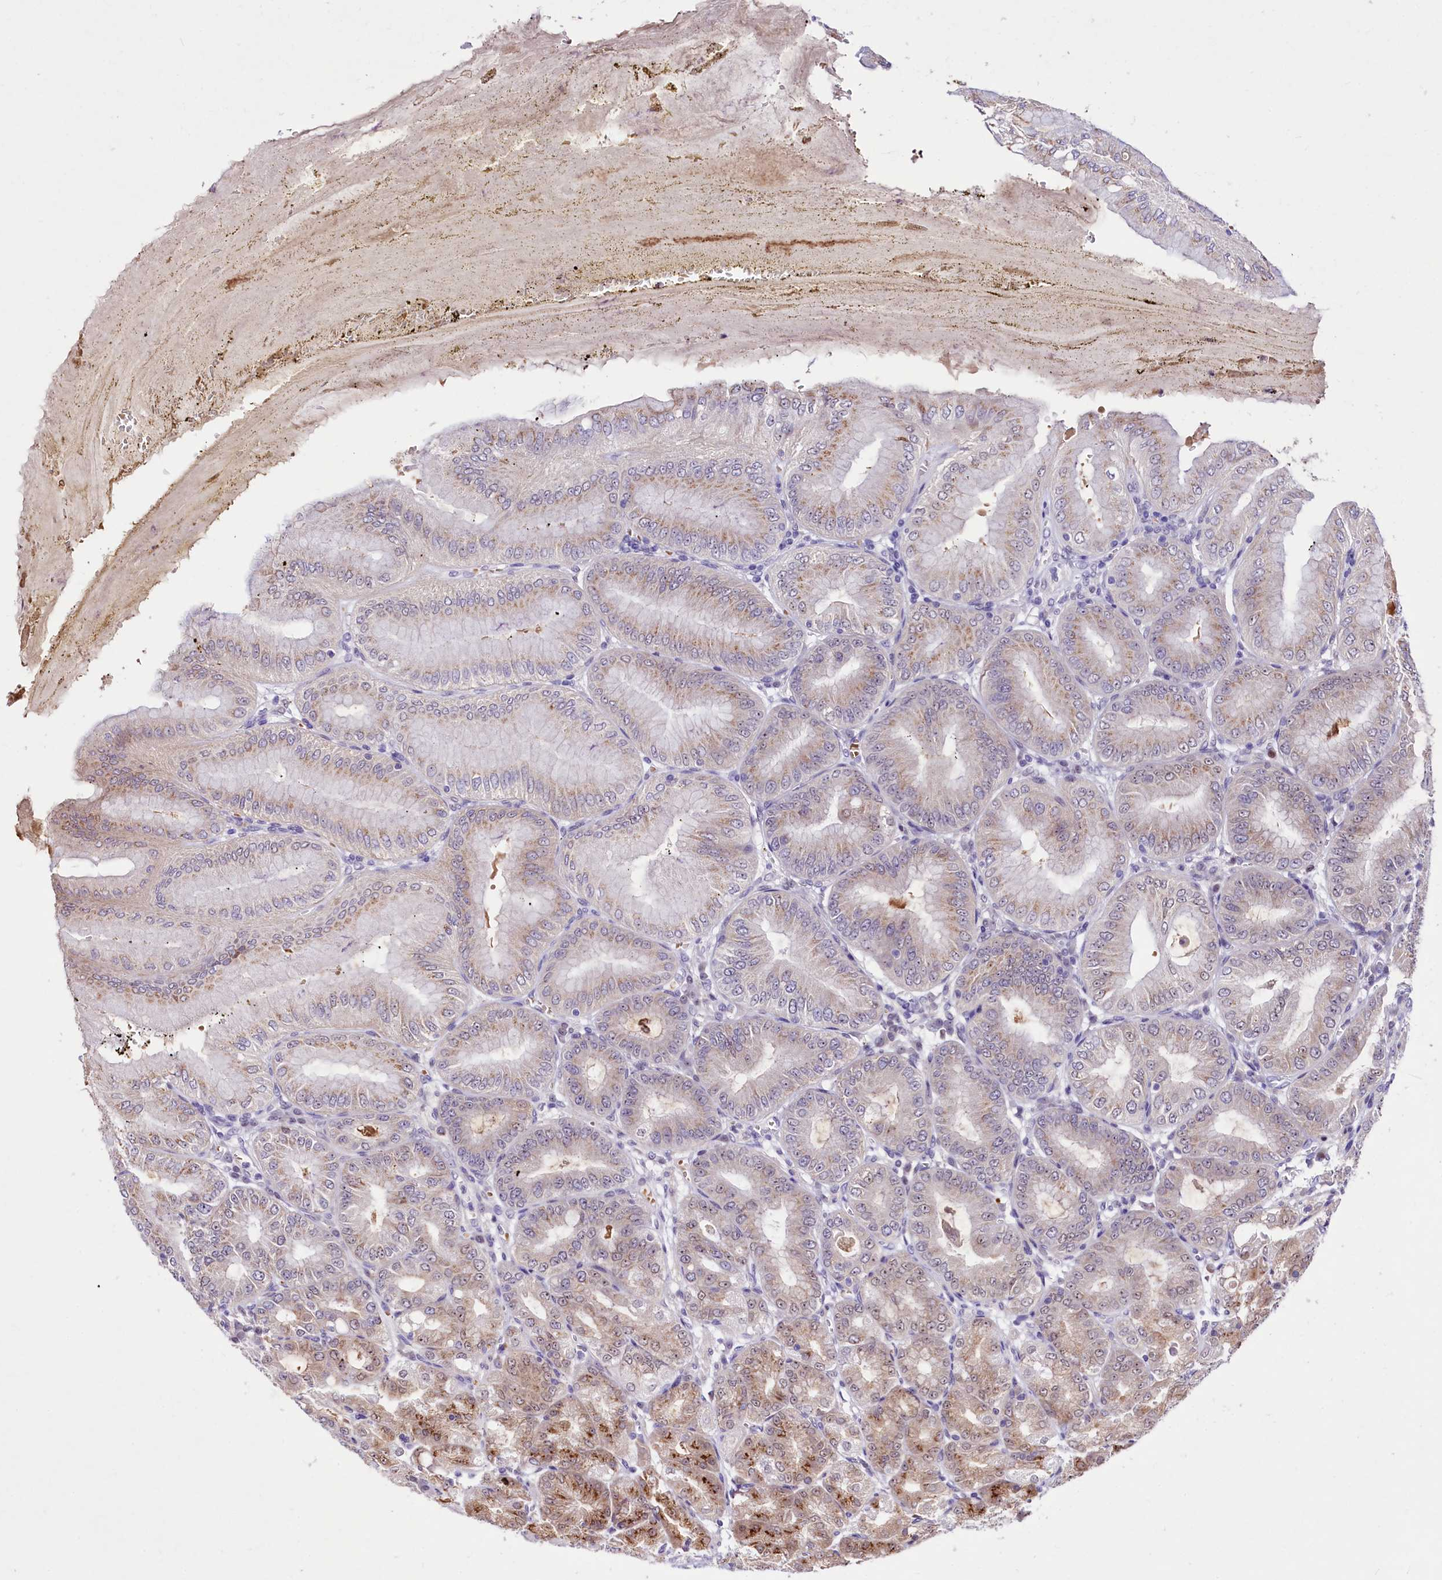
{"staining": {"intensity": "moderate", "quantity": "25%-75%", "location": "cytoplasmic/membranous,nuclear"}, "tissue": "stomach", "cell_type": "Glandular cells", "image_type": "normal", "snomed": [{"axis": "morphology", "description": "Normal tissue, NOS"}, {"axis": "topography", "description": "Stomach, lower"}], "caption": "Immunohistochemical staining of unremarkable stomach displays 25%-75% levels of moderate cytoplasmic/membranous,nuclear protein staining in approximately 25%-75% of glandular cells.", "gene": "LEUTX", "patient": {"sex": "male", "age": 71}}